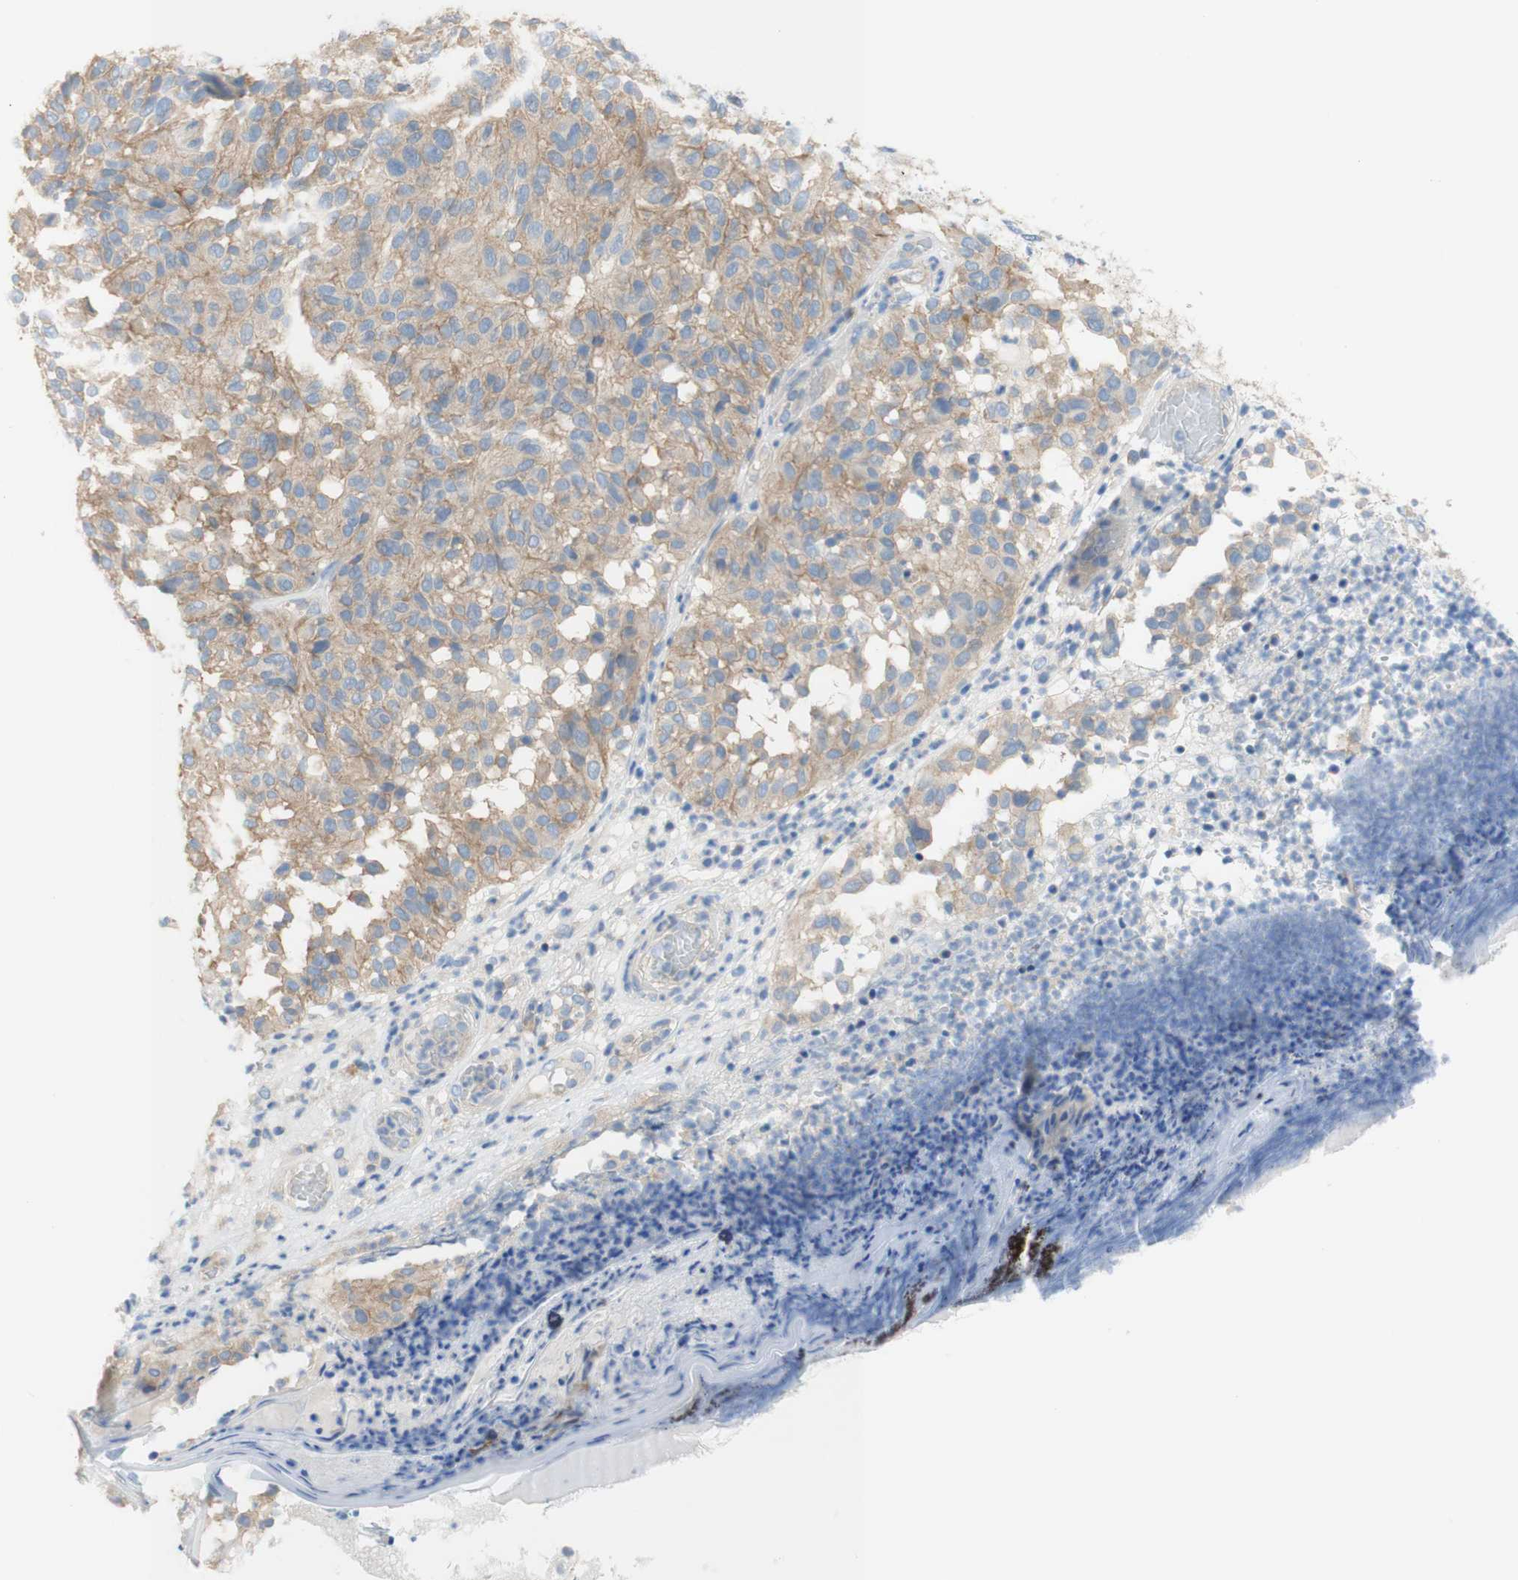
{"staining": {"intensity": "moderate", "quantity": ">75%", "location": "cytoplasmic/membranous"}, "tissue": "melanoma", "cell_type": "Tumor cells", "image_type": "cancer", "snomed": [{"axis": "morphology", "description": "Malignant melanoma, NOS"}, {"axis": "topography", "description": "Skin"}], "caption": "Brown immunohistochemical staining in malignant melanoma shows moderate cytoplasmic/membranous expression in about >75% of tumor cells.", "gene": "ATP2B1", "patient": {"sex": "female", "age": 46}}